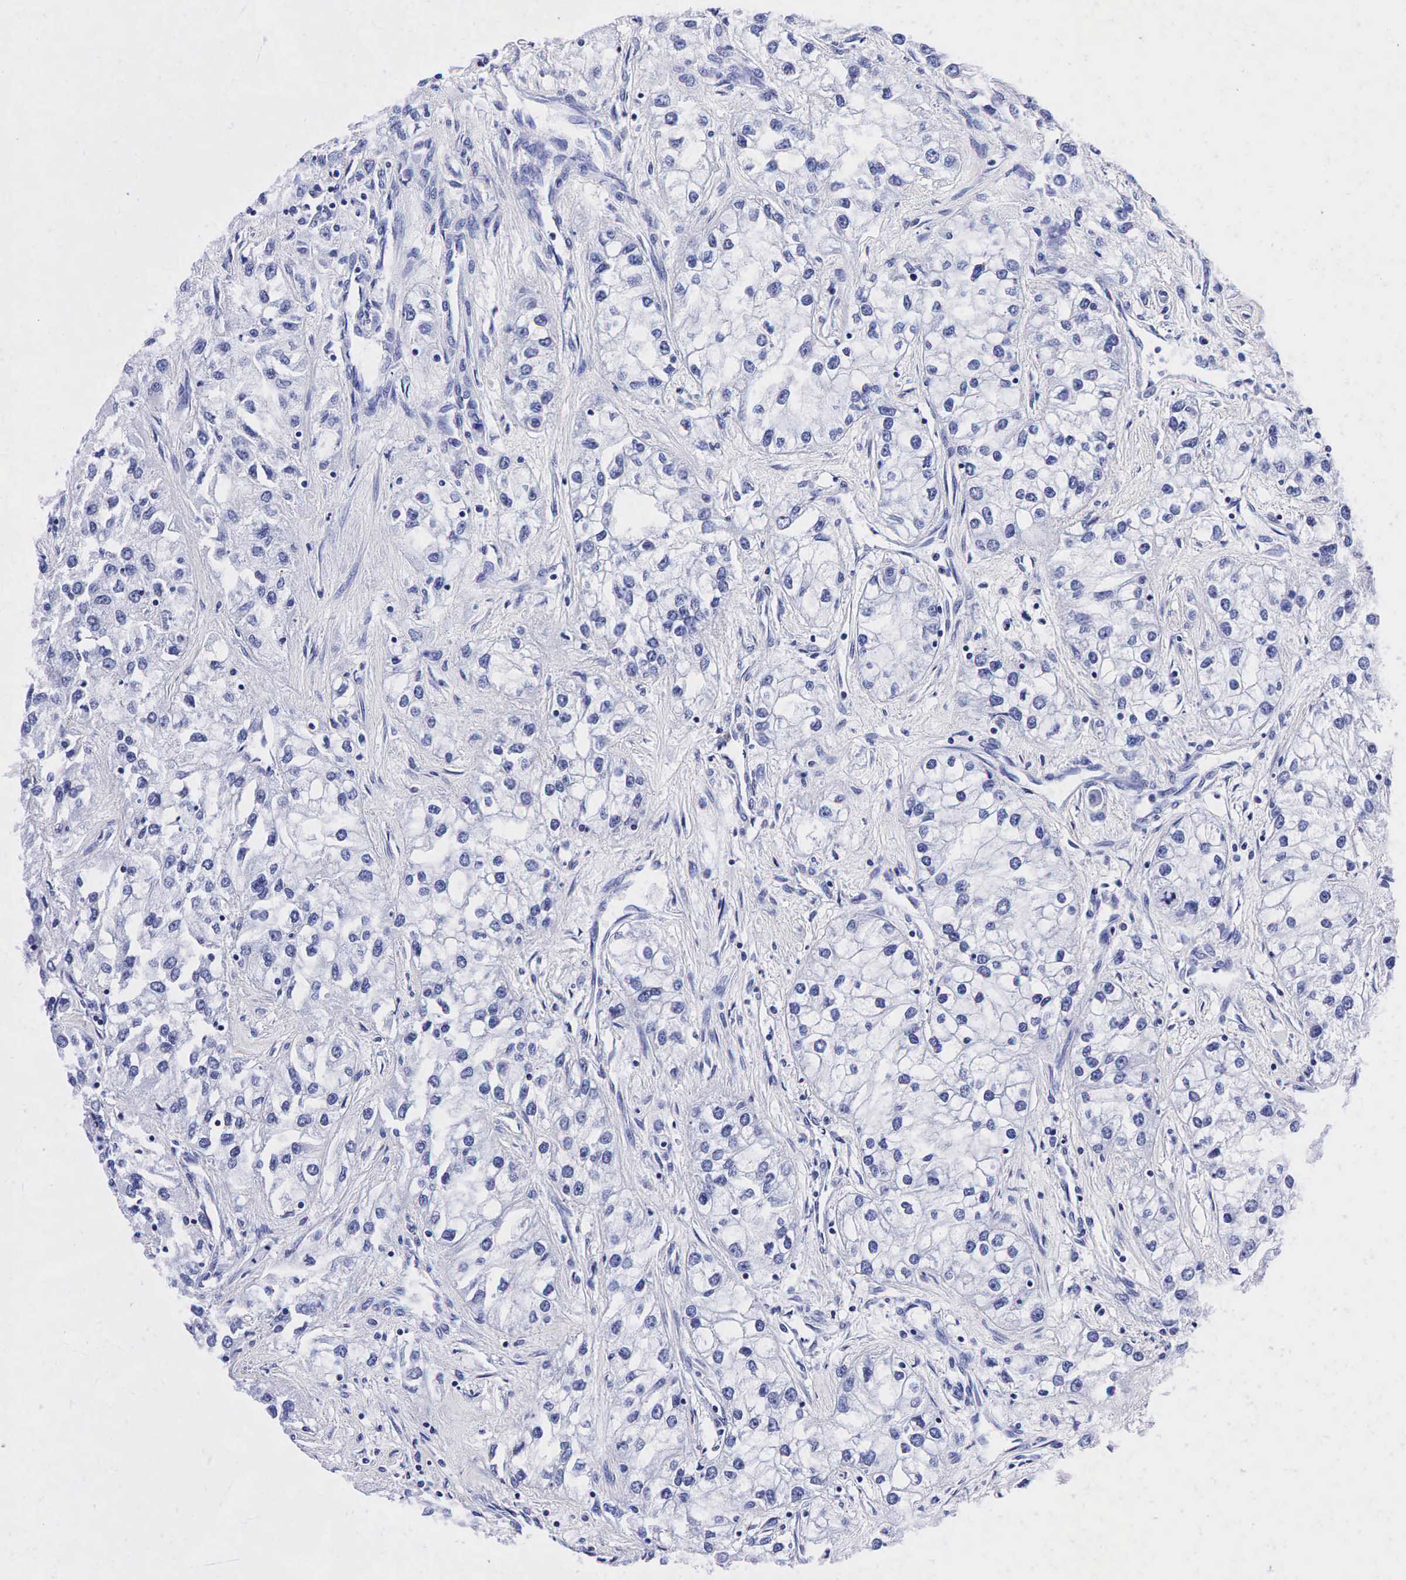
{"staining": {"intensity": "negative", "quantity": "none", "location": "none"}, "tissue": "renal cancer", "cell_type": "Tumor cells", "image_type": "cancer", "snomed": [{"axis": "morphology", "description": "Adenocarcinoma, NOS"}, {"axis": "topography", "description": "Kidney"}], "caption": "An IHC photomicrograph of renal cancer (adenocarcinoma) is shown. There is no staining in tumor cells of renal cancer (adenocarcinoma).", "gene": "TG", "patient": {"sex": "male", "age": 57}}